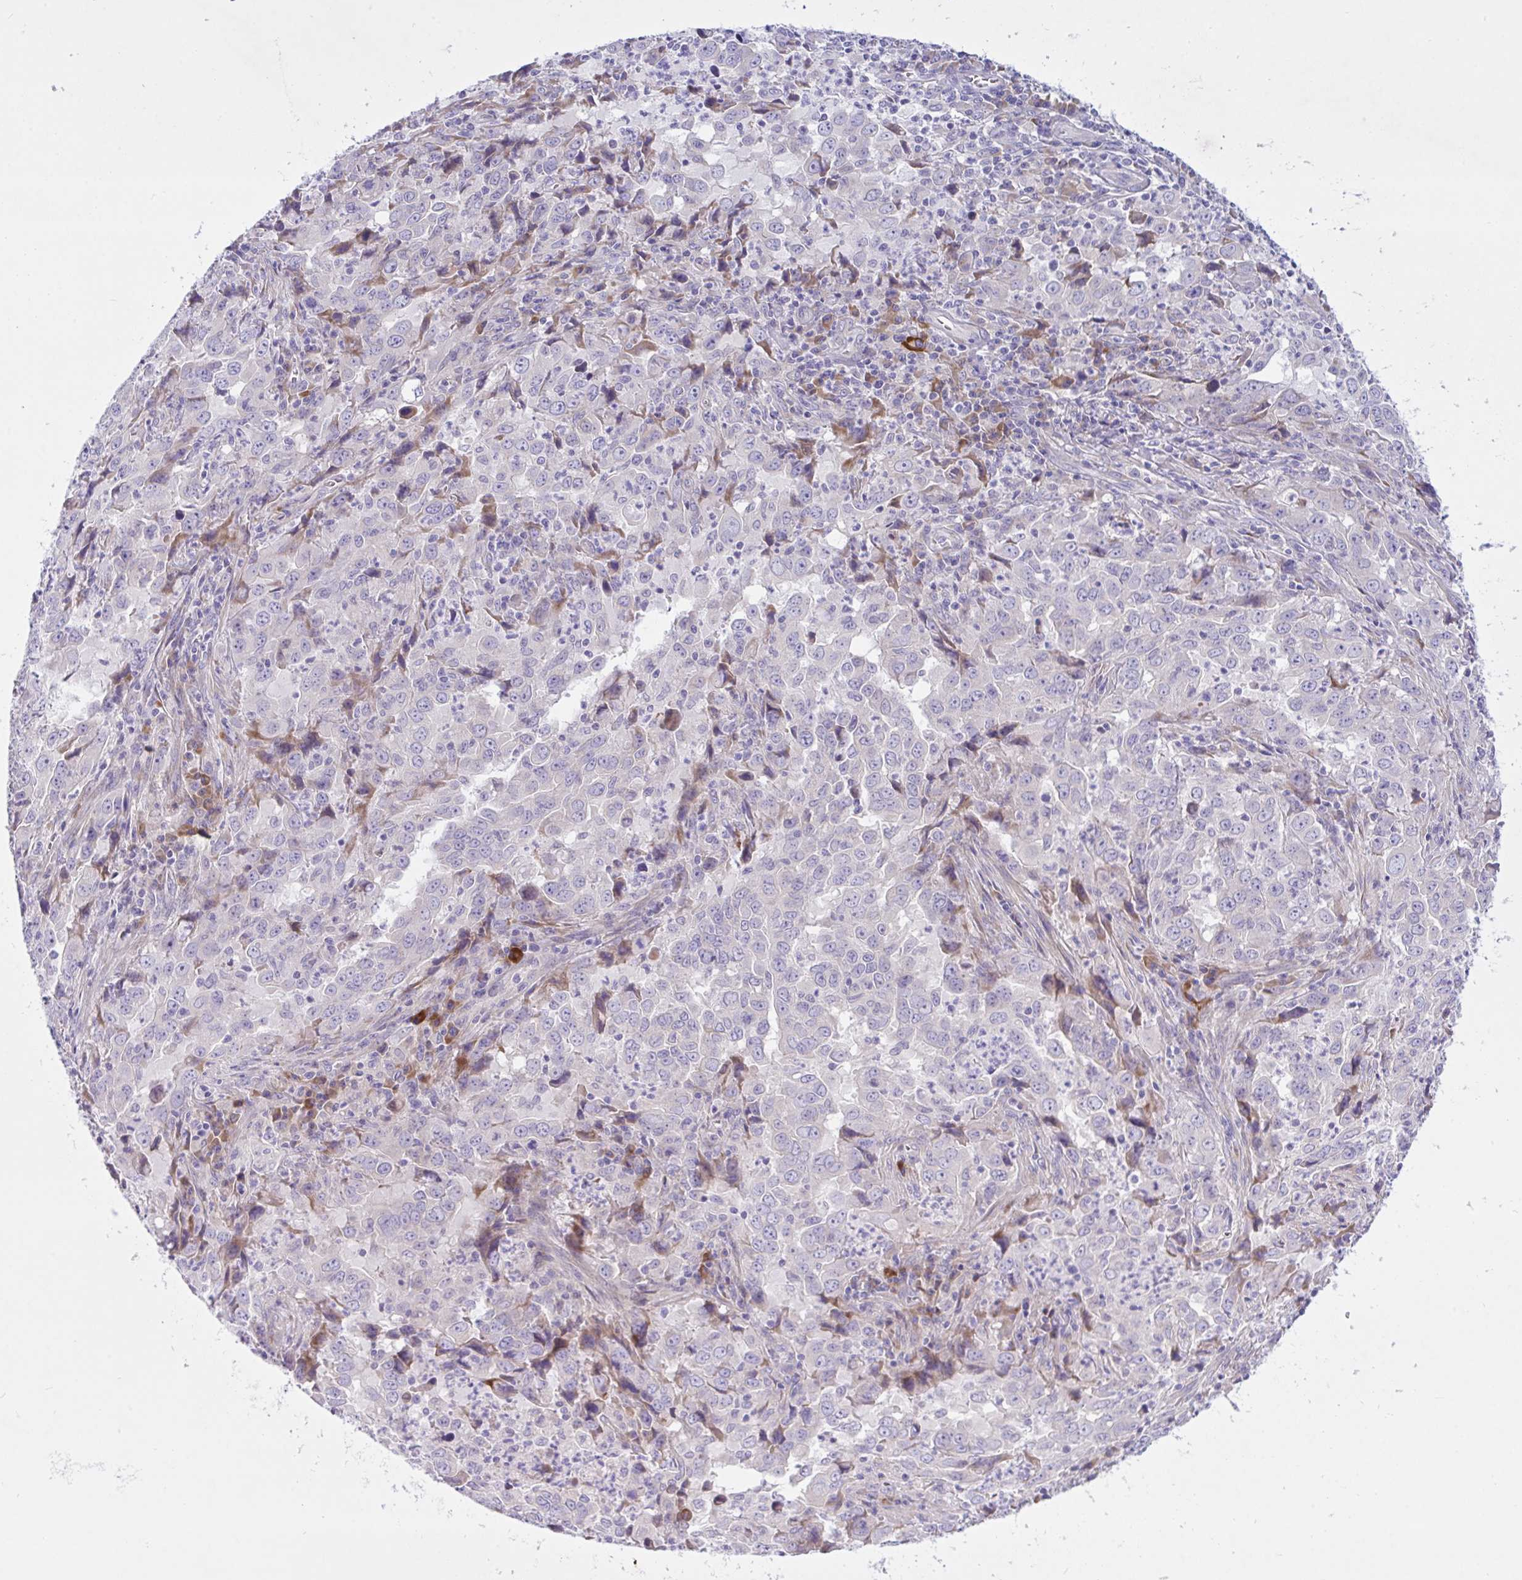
{"staining": {"intensity": "negative", "quantity": "none", "location": "none"}, "tissue": "lung cancer", "cell_type": "Tumor cells", "image_type": "cancer", "snomed": [{"axis": "morphology", "description": "Adenocarcinoma, NOS"}, {"axis": "topography", "description": "Lung"}], "caption": "Tumor cells are negative for protein expression in human lung cancer (adenocarcinoma).", "gene": "FAM86B1", "patient": {"sex": "male", "age": 67}}